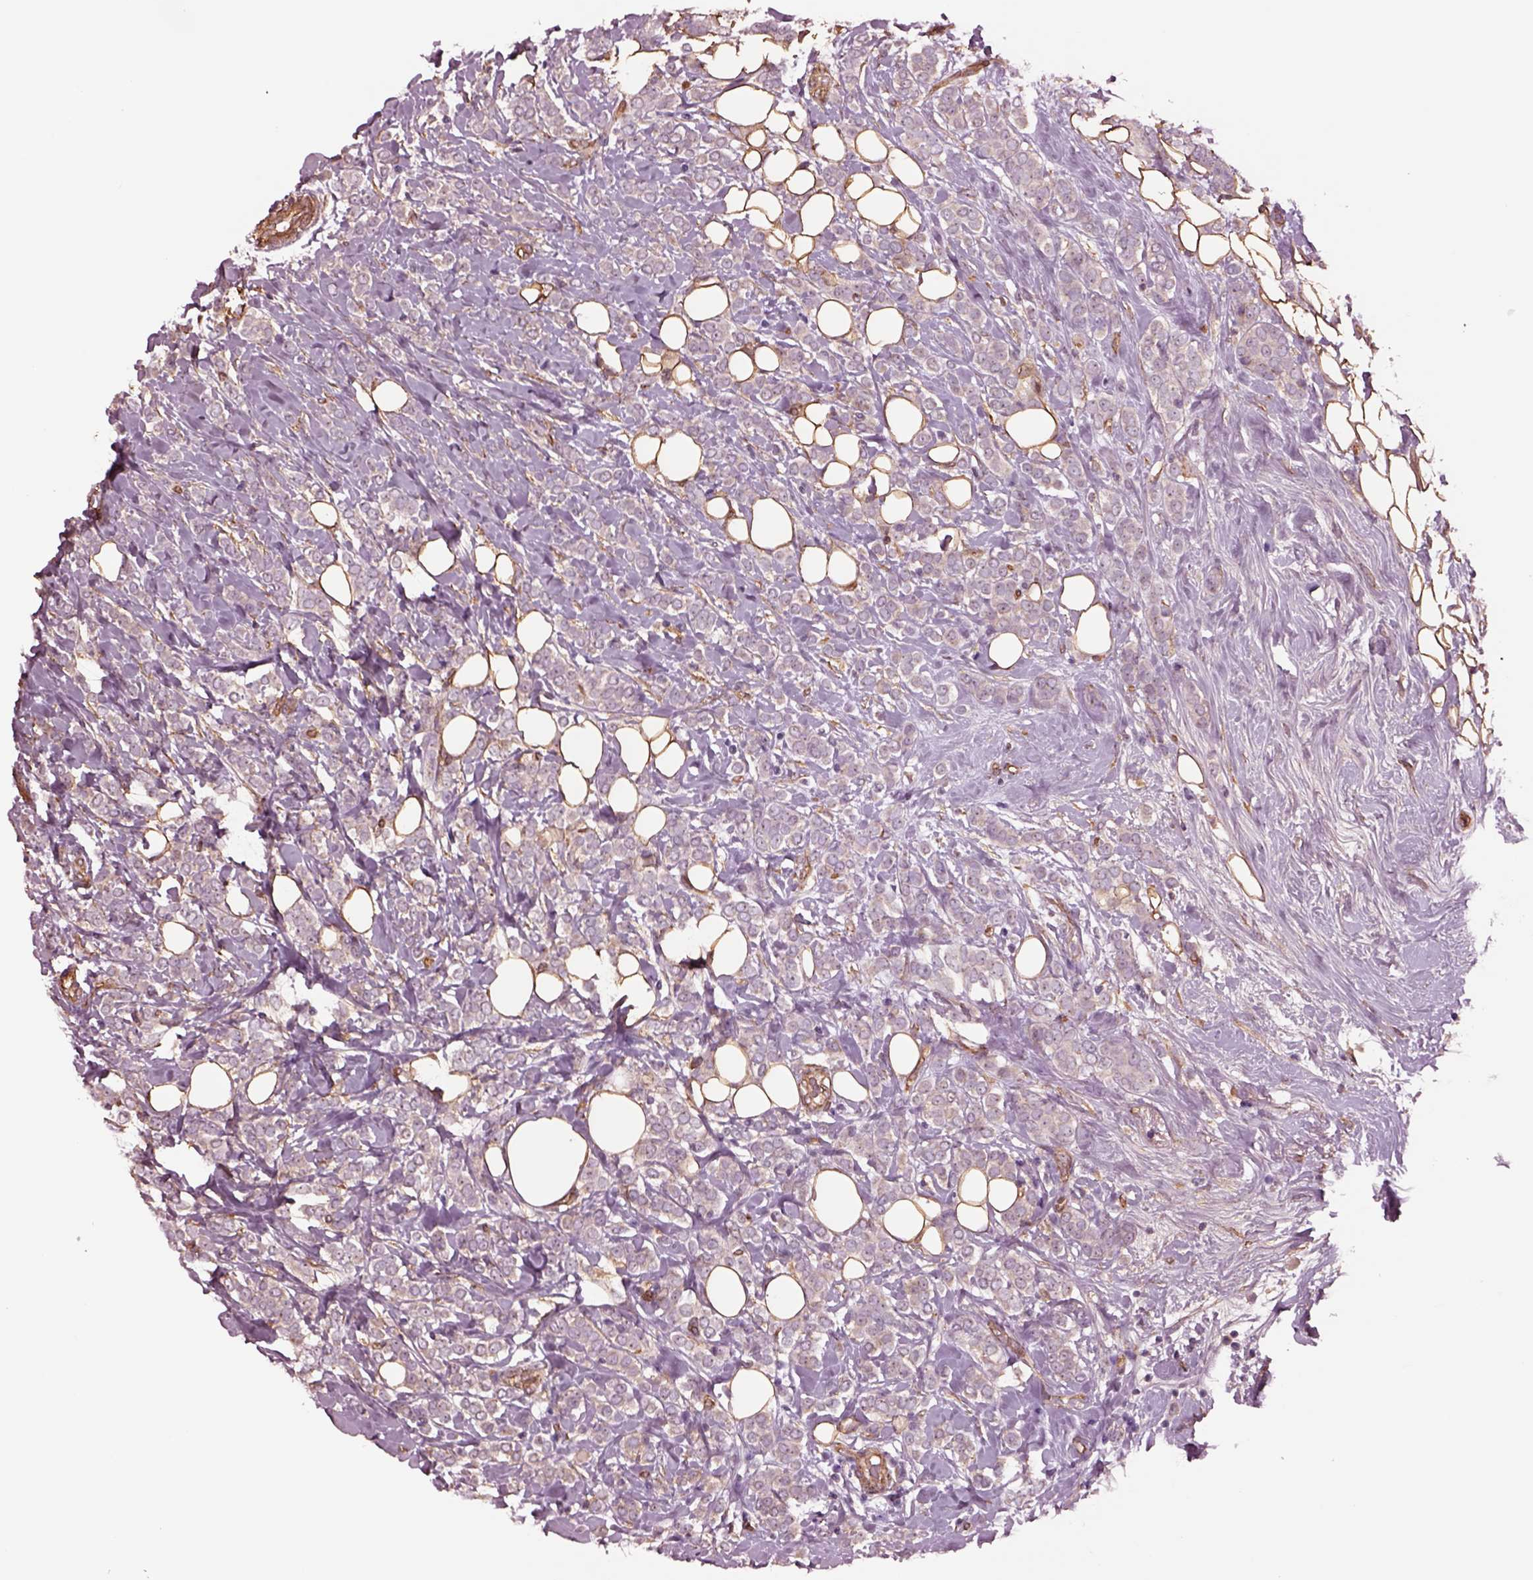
{"staining": {"intensity": "negative", "quantity": "none", "location": "none"}, "tissue": "breast cancer", "cell_type": "Tumor cells", "image_type": "cancer", "snomed": [{"axis": "morphology", "description": "Lobular carcinoma"}, {"axis": "topography", "description": "Breast"}], "caption": "Immunohistochemistry (IHC) histopathology image of human breast cancer (lobular carcinoma) stained for a protein (brown), which demonstrates no positivity in tumor cells.", "gene": "HTR1B", "patient": {"sex": "female", "age": 49}}